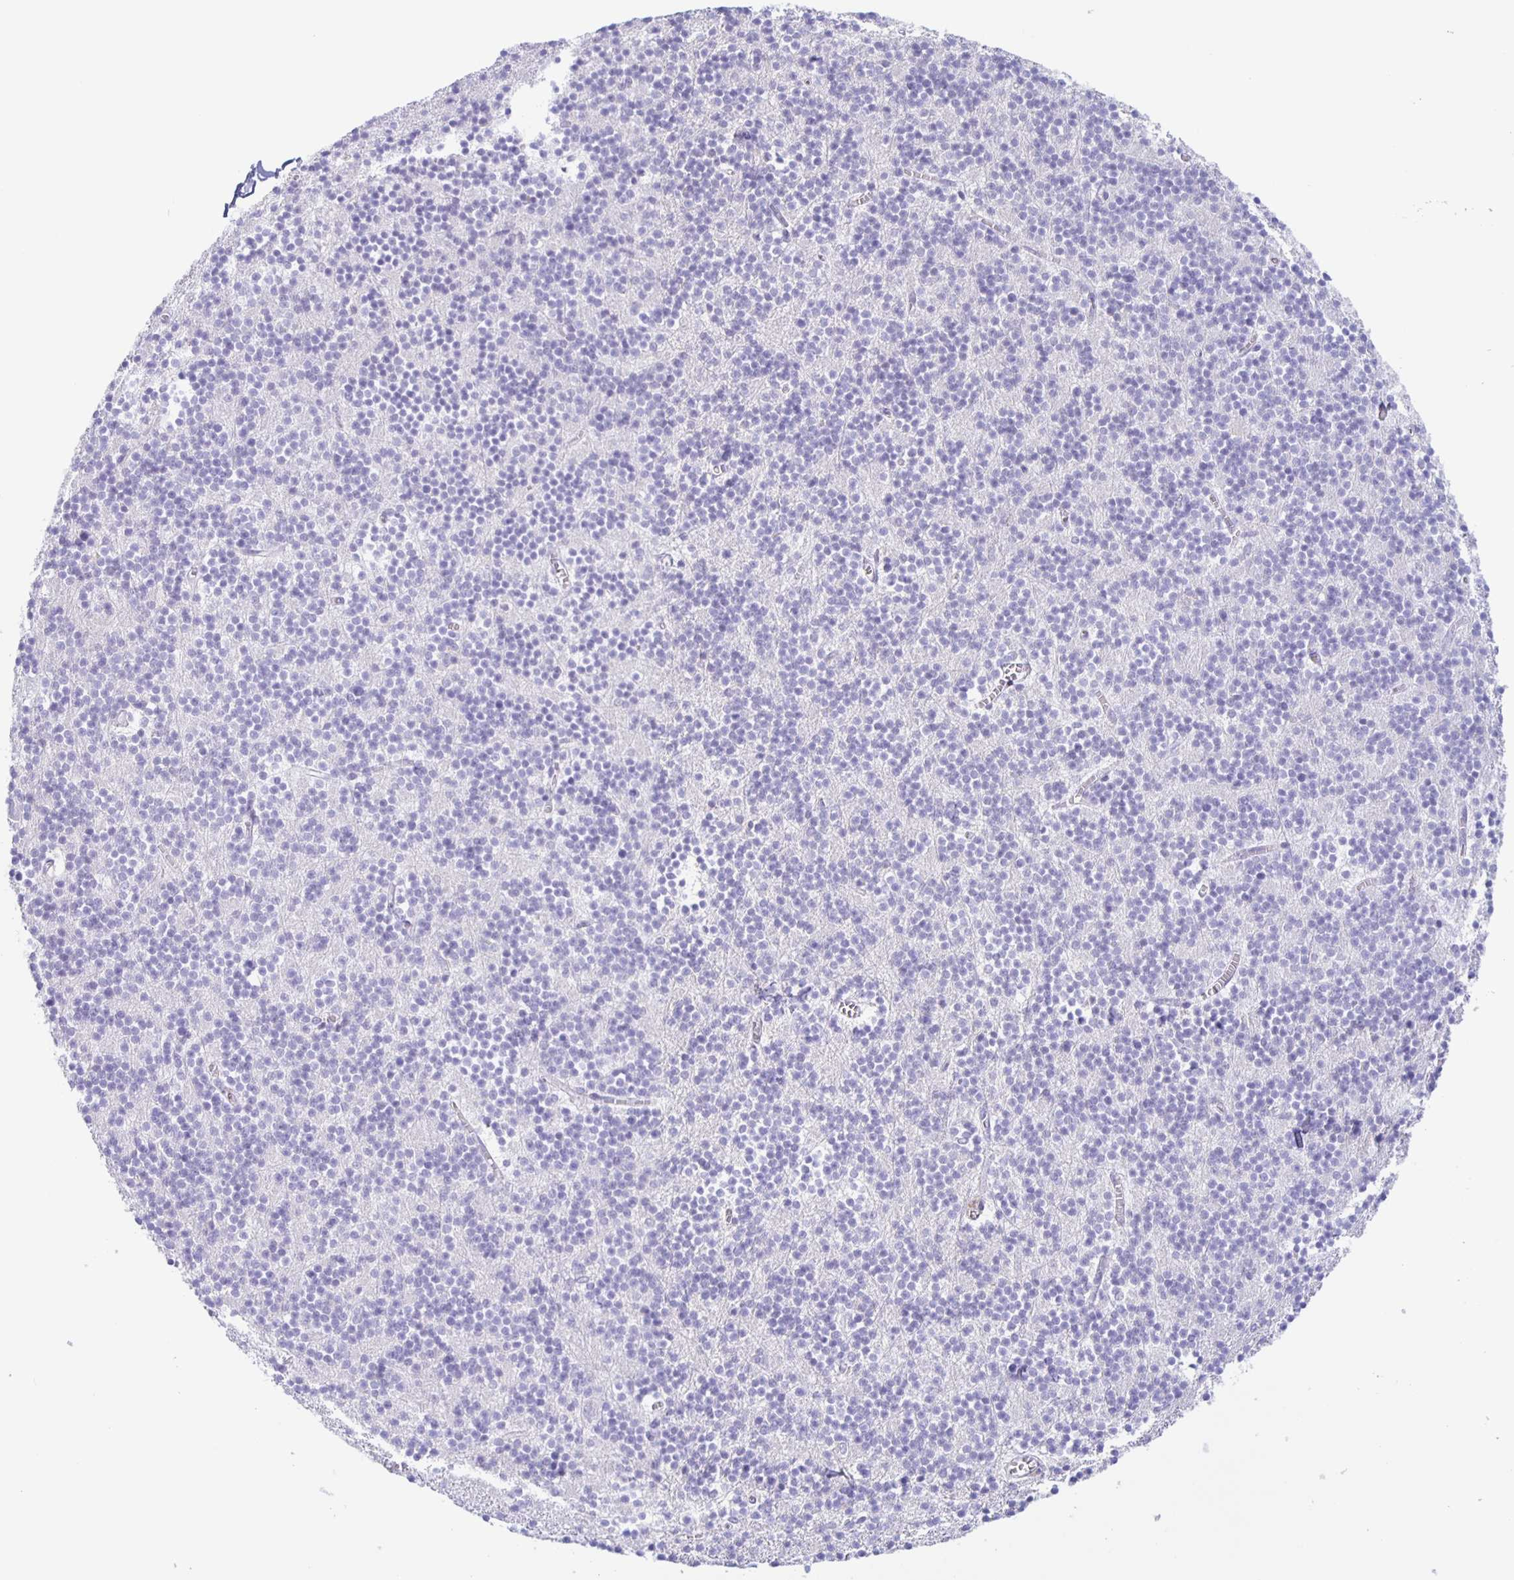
{"staining": {"intensity": "negative", "quantity": "none", "location": "none"}, "tissue": "cerebellum", "cell_type": "Cells in granular layer", "image_type": "normal", "snomed": [{"axis": "morphology", "description": "Normal tissue, NOS"}, {"axis": "topography", "description": "Cerebellum"}], "caption": "Immunohistochemical staining of benign human cerebellum exhibits no significant positivity in cells in granular layer.", "gene": "TGIF2LX", "patient": {"sex": "male", "age": 54}}